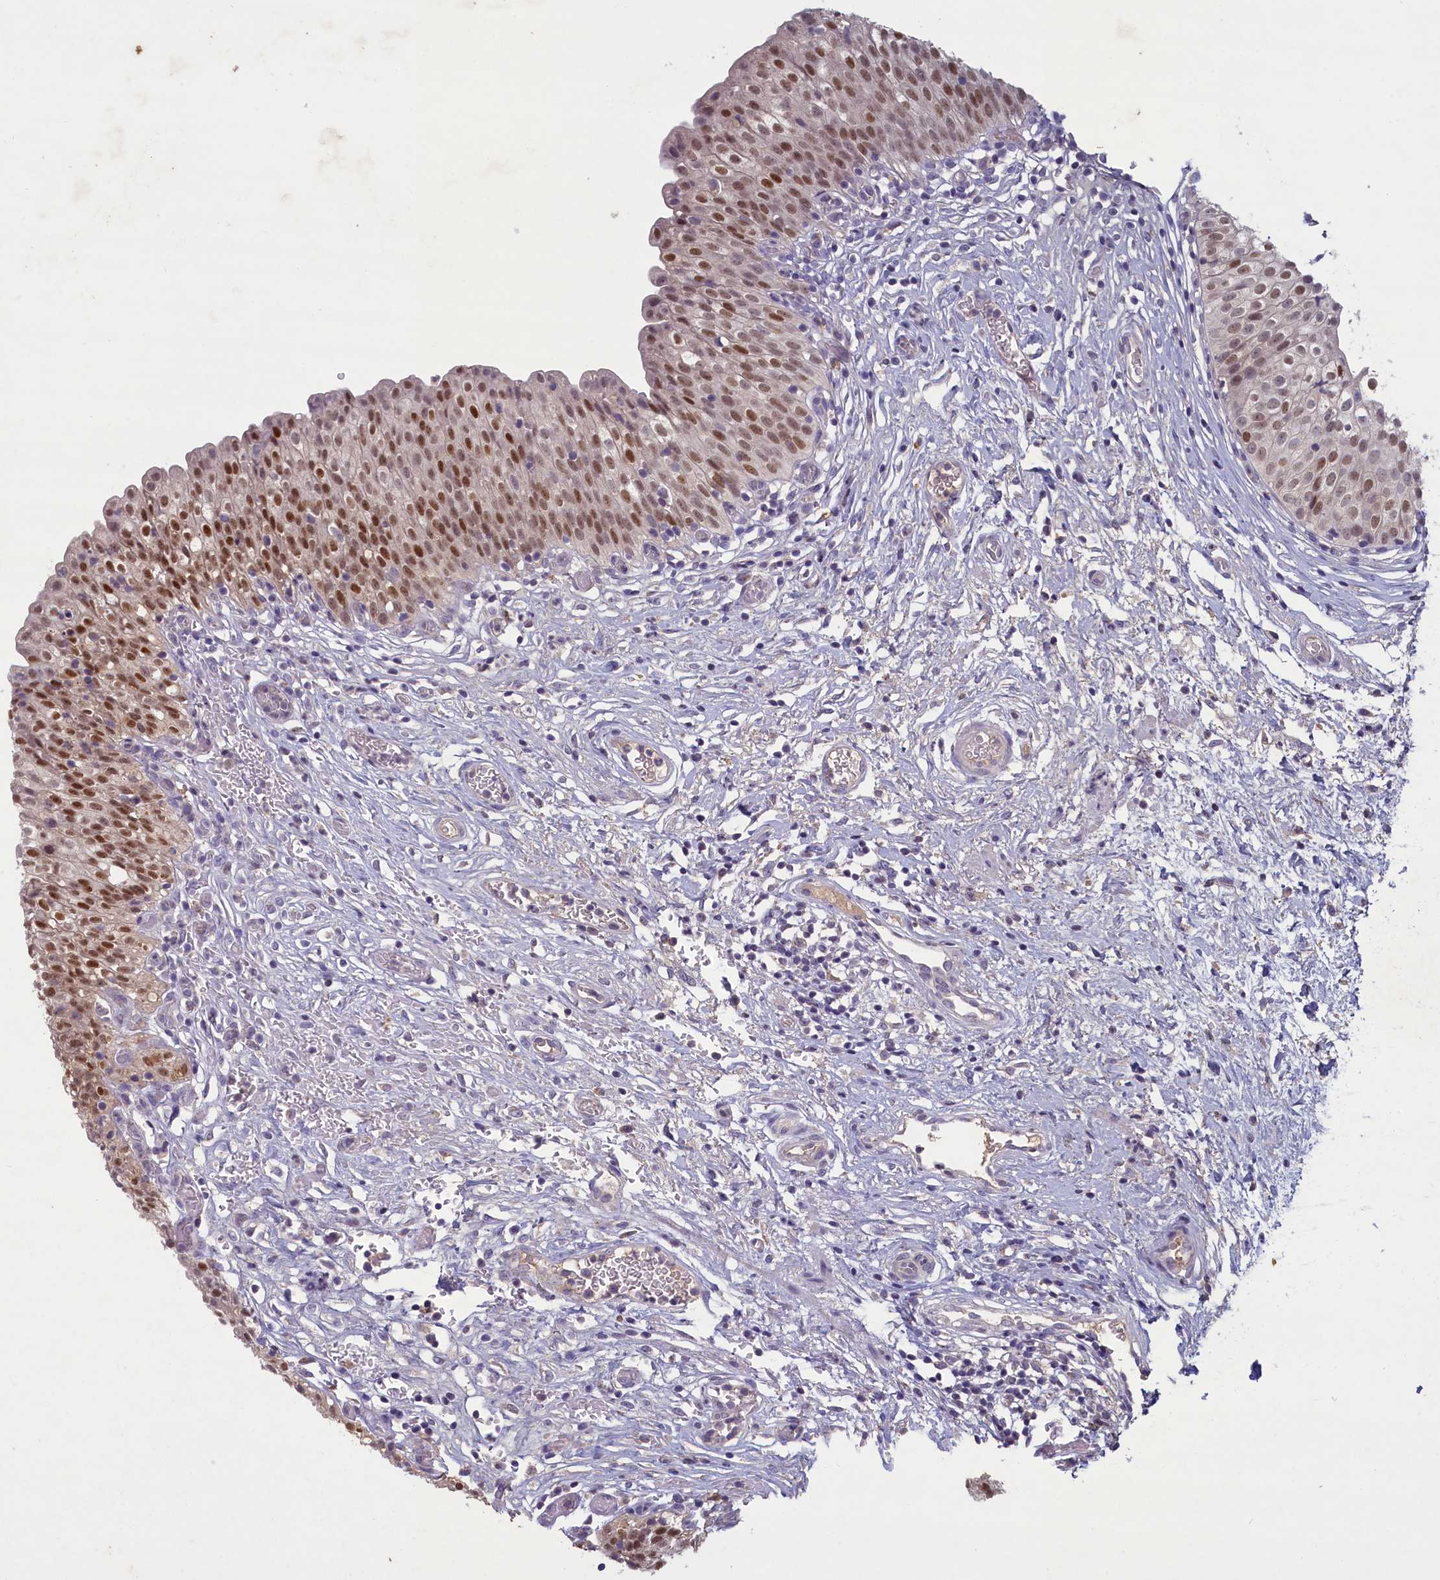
{"staining": {"intensity": "moderate", "quantity": ">75%", "location": "nuclear"}, "tissue": "urinary bladder", "cell_type": "Urothelial cells", "image_type": "normal", "snomed": [{"axis": "morphology", "description": "Normal tissue, NOS"}, {"axis": "topography", "description": "Urinary bladder"}], "caption": "Urothelial cells demonstrate moderate nuclear expression in about >75% of cells in normal urinary bladder.", "gene": "ATF7IP2", "patient": {"sex": "male", "age": 55}}